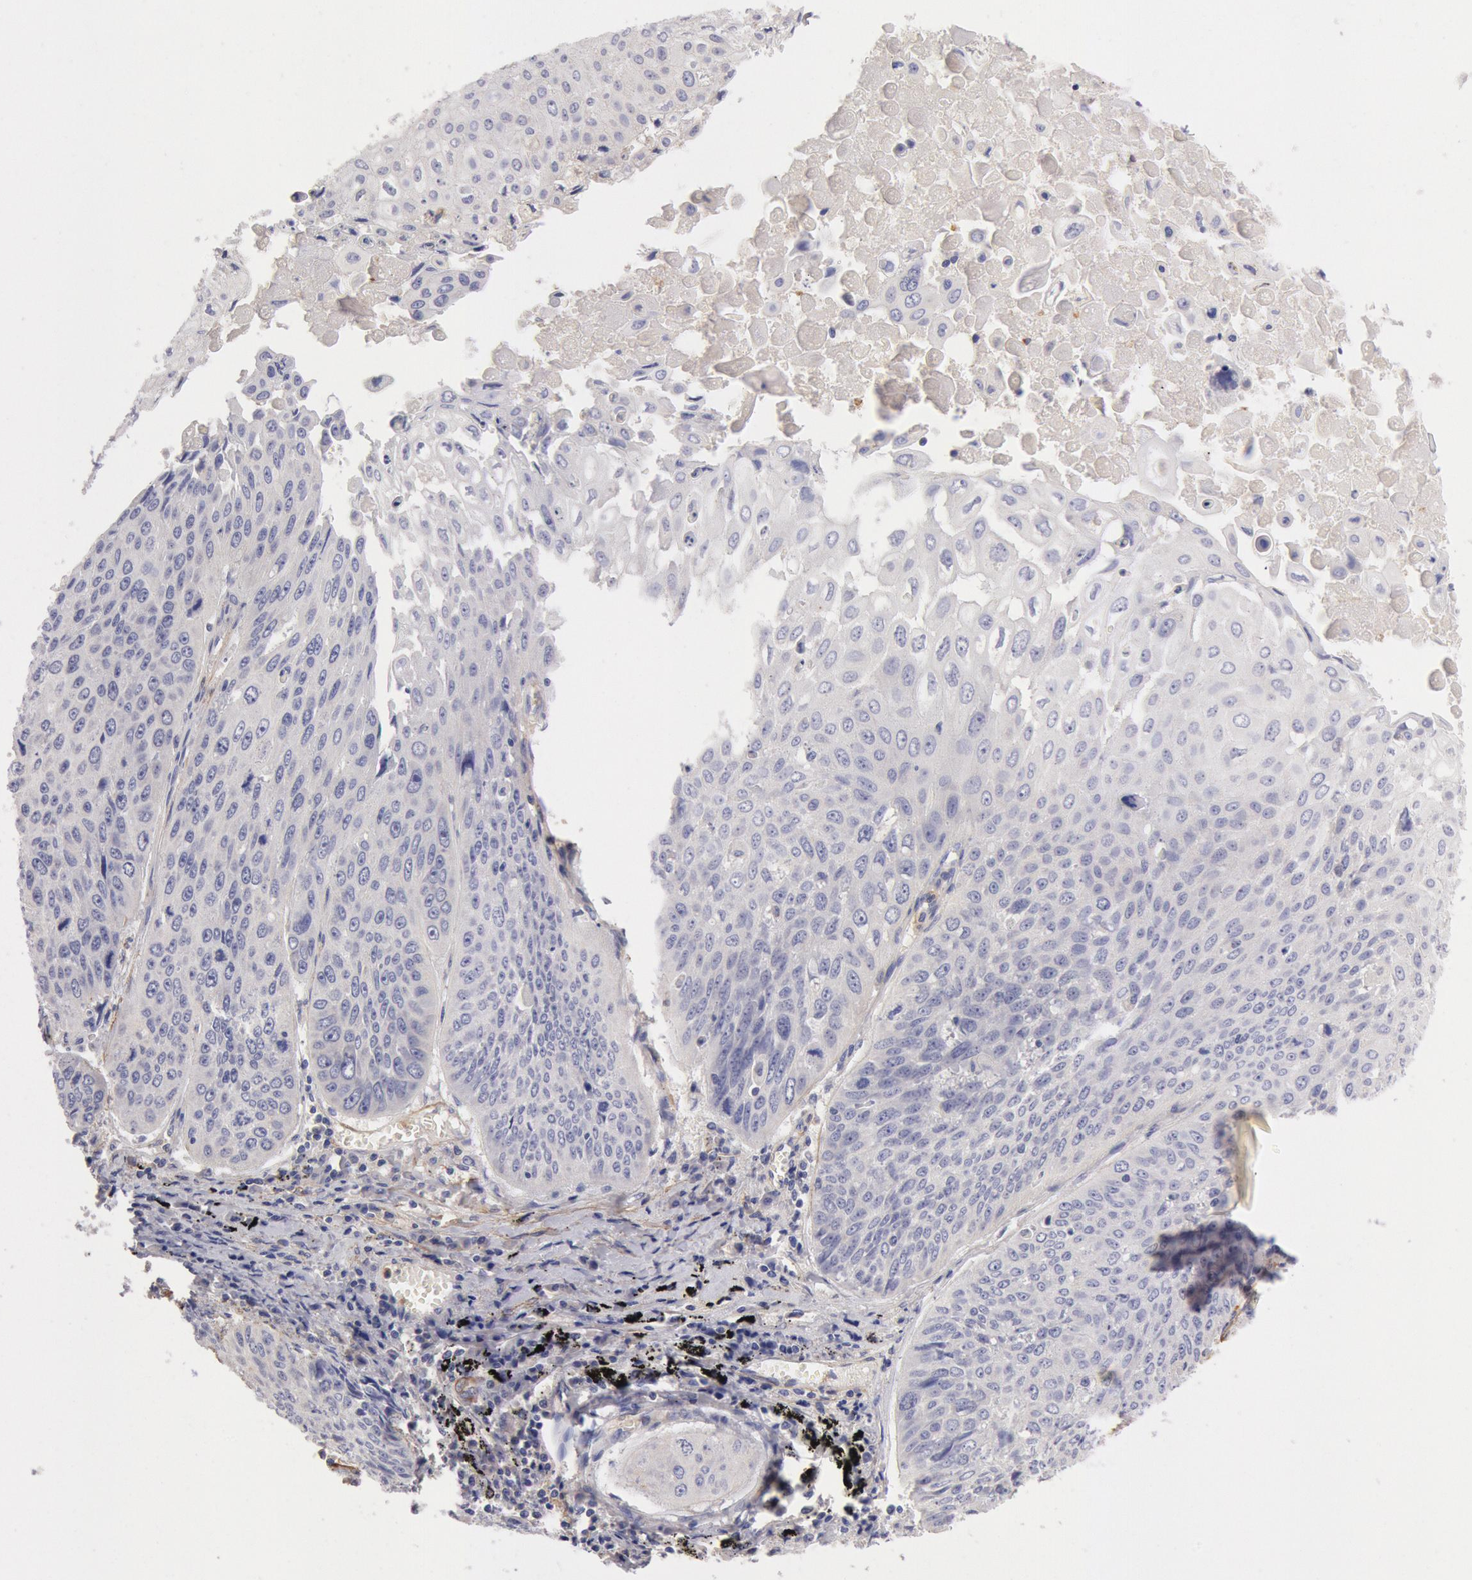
{"staining": {"intensity": "negative", "quantity": "none", "location": "none"}, "tissue": "lung cancer", "cell_type": "Tumor cells", "image_type": "cancer", "snomed": [{"axis": "morphology", "description": "Adenocarcinoma, NOS"}, {"axis": "topography", "description": "Lung"}], "caption": "An immunohistochemistry micrograph of lung cancer (adenocarcinoma) is shown. There is no staining in tumor cells of lung cancer (adenocarcinoma). Brightfield microscopy of immunohistochemistry stained with DAB (3,3'-diaminobenzidine) (brown) and hematoxylin (blue), captured at high magnification.", "gene": "TMED8", "patient": {"sex": "male", "age": 60}}